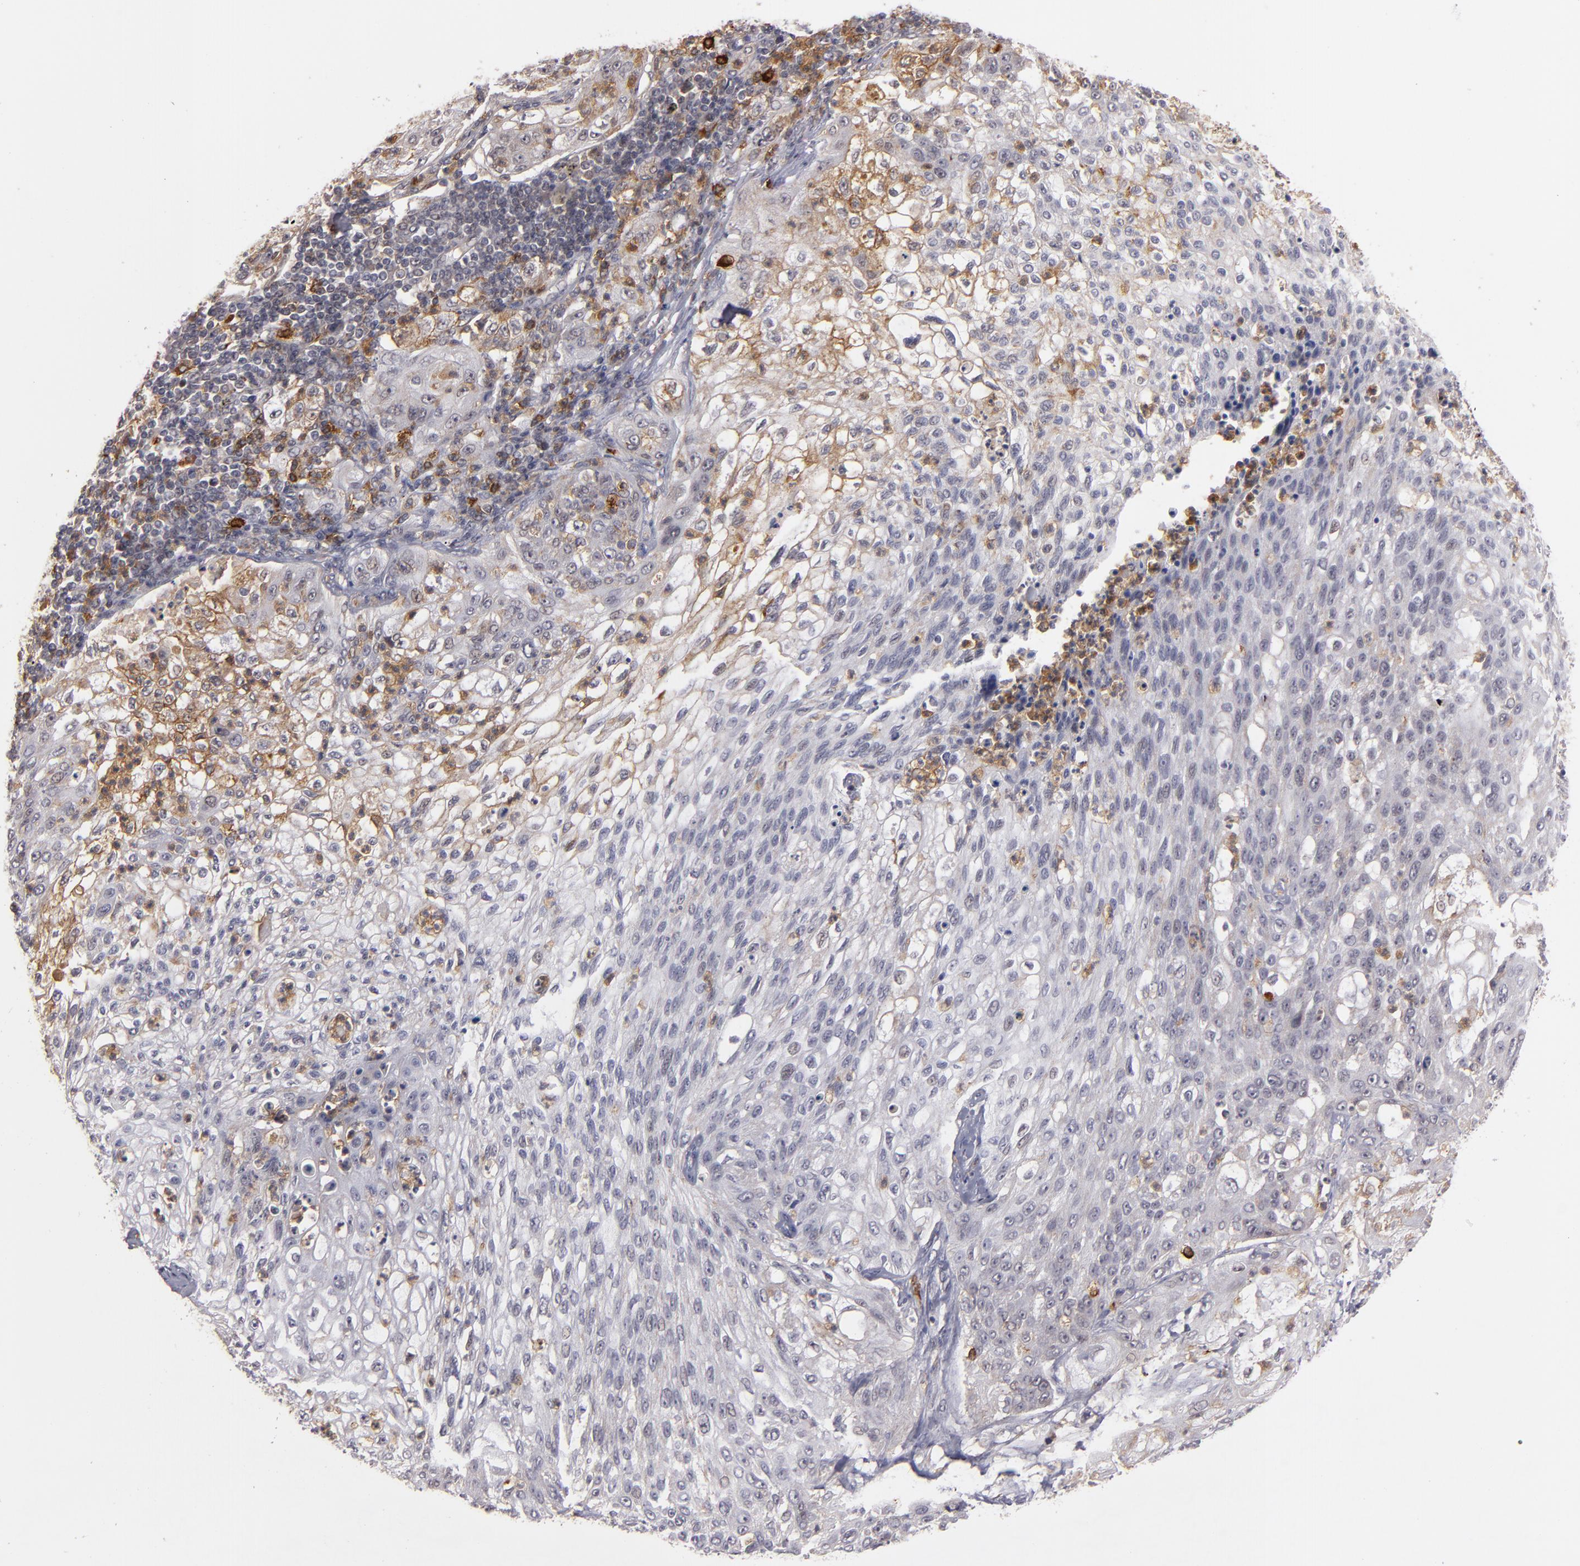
{"staining": {"intensity": "weak", "quantity": "25%-75%", "location": "cytoplasmic/membranous"}, "tissue": "lung cancer", "cell_type": "Tumor cells", "image_type": "cancer", "snomed": [{"axis": "morphology", "description": "Inflammation, NOS"}, {"axis": "morphology", "description": "Squamous cell carcinoma, NOS"}, {"axis": "topography", "description": "Lymph node"}, {"axis": "topography", "description": "Soft tissue"}, {"axis": "topography", "description": "Lung"}], "caption": "Lung squamous cell carcinoma stained with DAB IHC reveals low levels of weak cytoplasmic/membranous staining in approximately 25%-75% of tumor cells.", "gene": "STX3", "patient": {"sex": "male", "age": 66}}